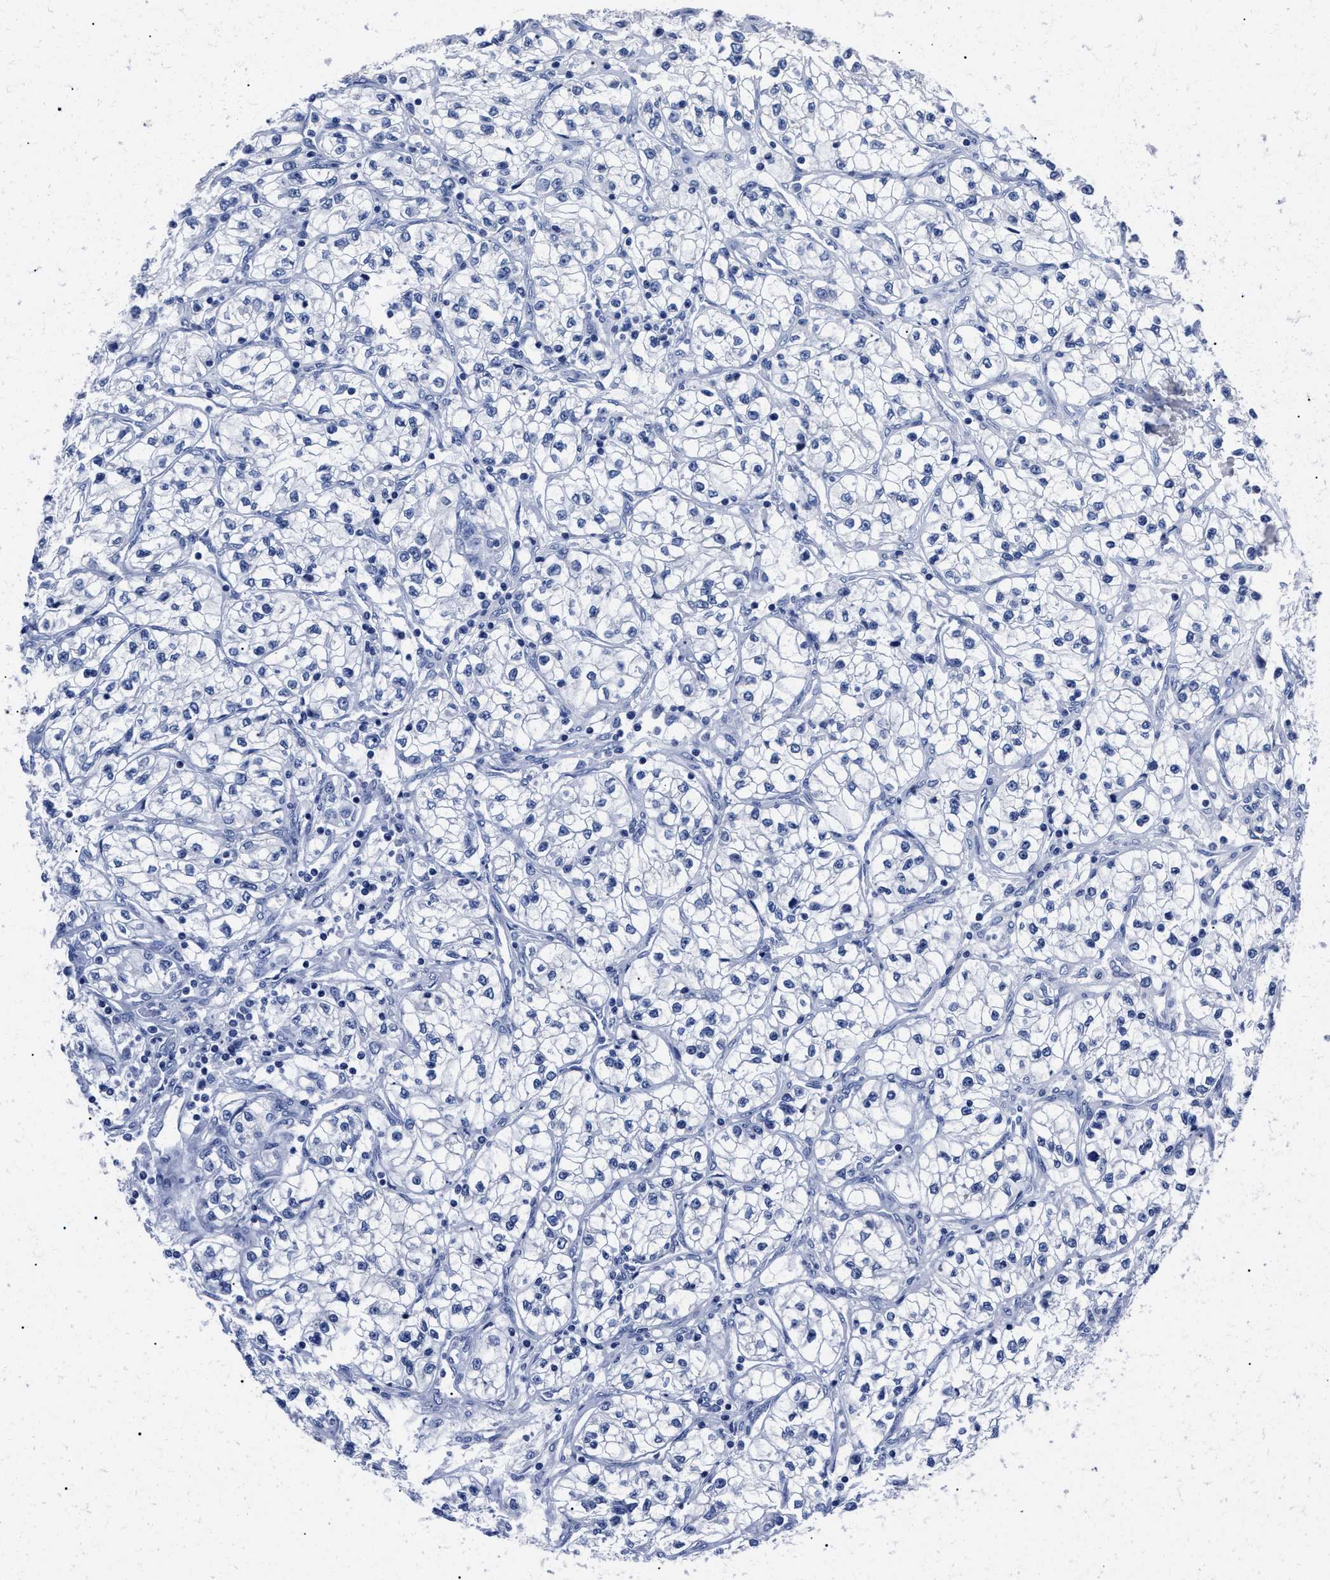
{"staining": {"intensity": "negative", "quantity": "none", "location": "none"}, "tissue": "renal cancer", "cell_type": "Tumor cells", "image_type": "cancer", "snomed": [{"axis": "morphology", "description": "Adenocarcinoma, NOS"}, {"axis": "topography", "description": "Kidney"}], "caption": "The IHC image has no significant expression in tumor cells of renal cancer (adenocarcinoma) tissue.", "gene": "ALPG", "patient": {"sex": "female", "age": 57}}